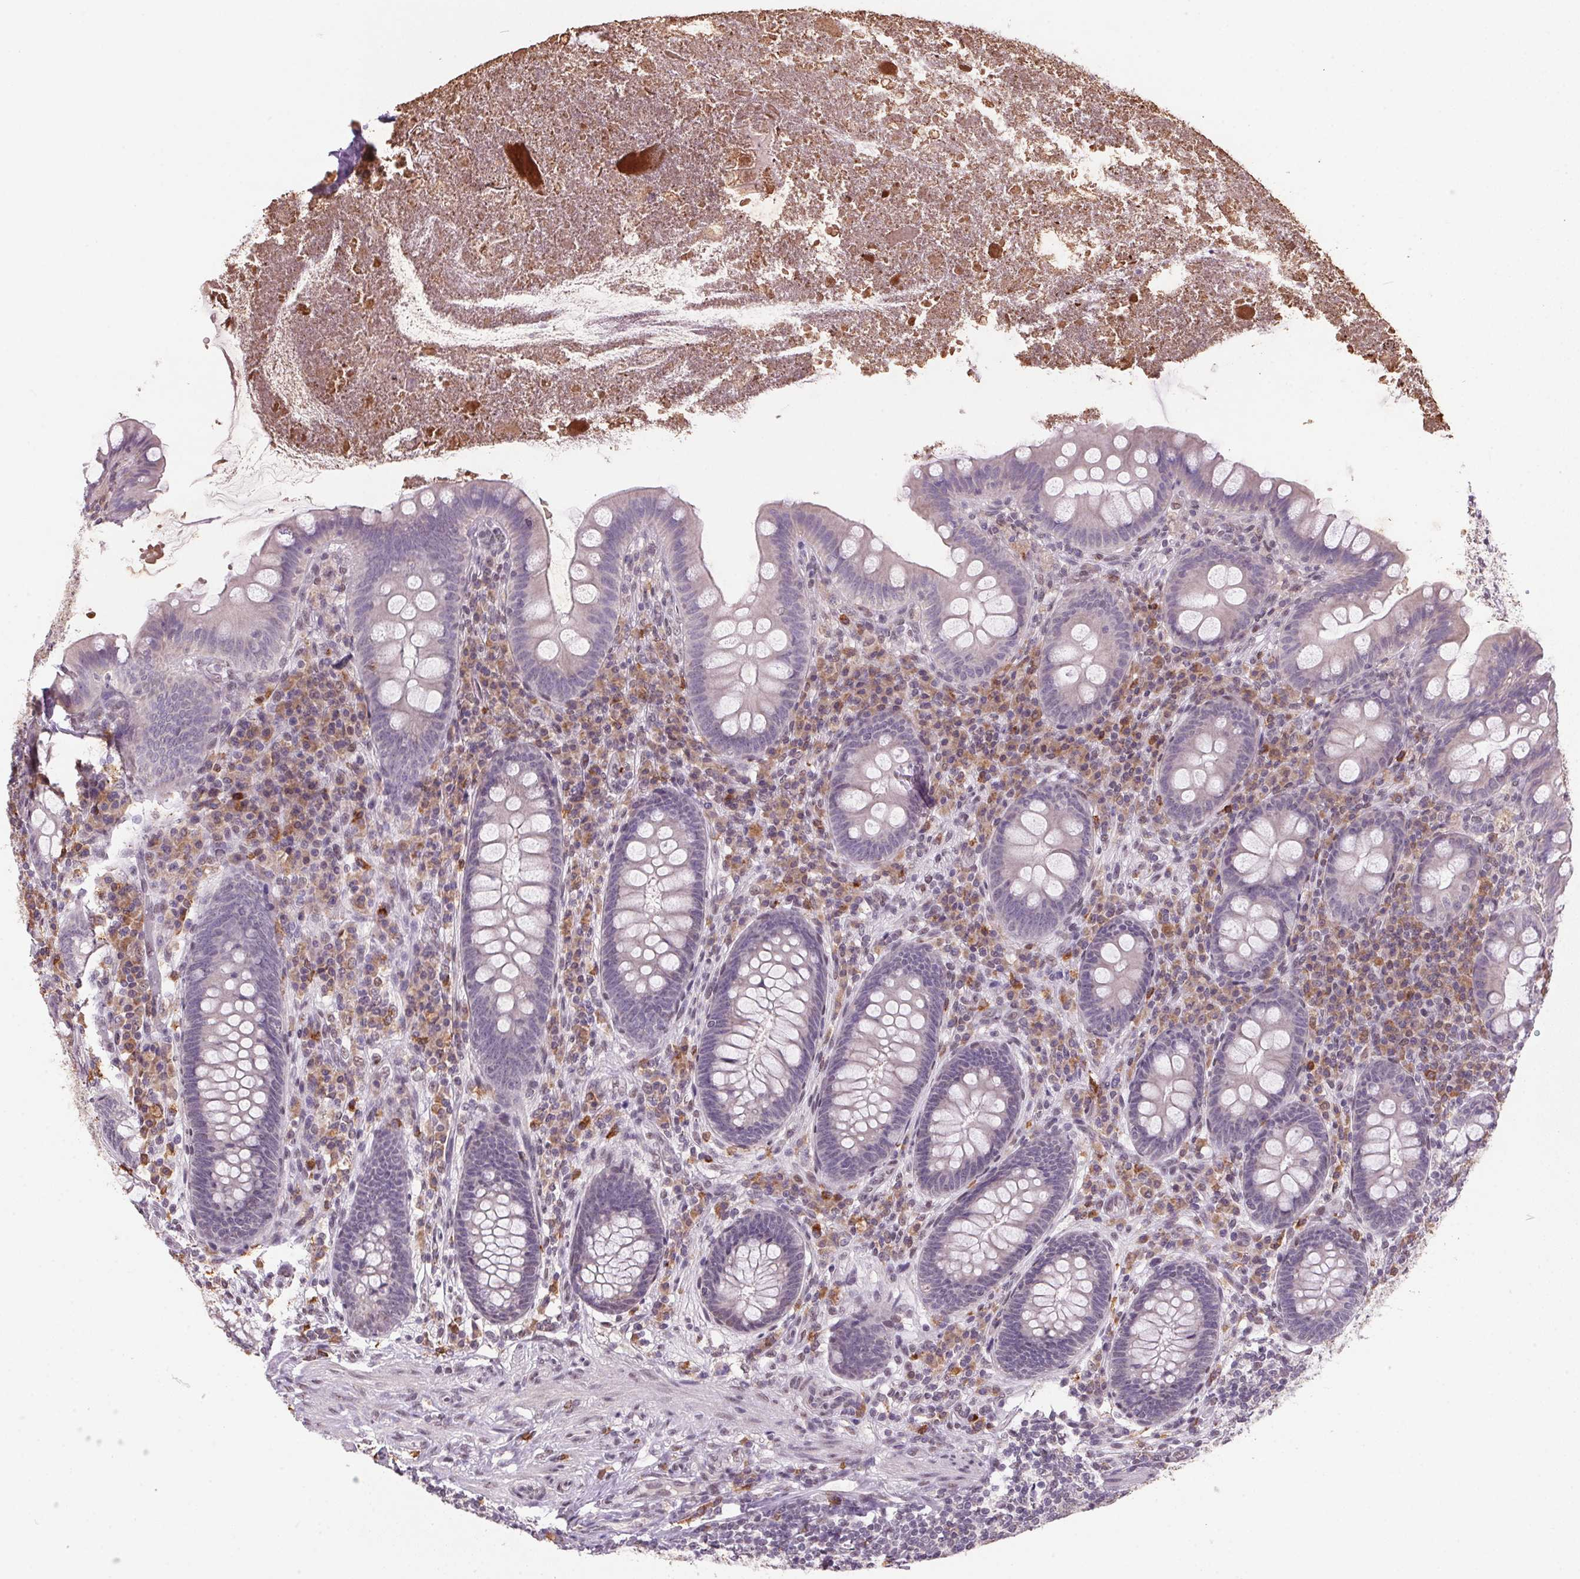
{"staining": {"intensity": "negative", "quantity": "none", "location": "none"}, "tissue": "appendix", "cell_type": "Glandular cells", "image_type": "normal", "snomed": [{"axis": "morphology", "description": "Normal tissue, NOS"}, {"axis": "topography", "description": "Appendix"}], "caption": "A photomicrograph of human appendix is negative for staining in glandular cells. The staining is performed using DAB (3,3'-diaminobenzidine) brown chromogen with nuclei counter-stained in using hematoxylin.", "gene": "ZBTB4", "patient": {"sex": "male", "age": 71}}